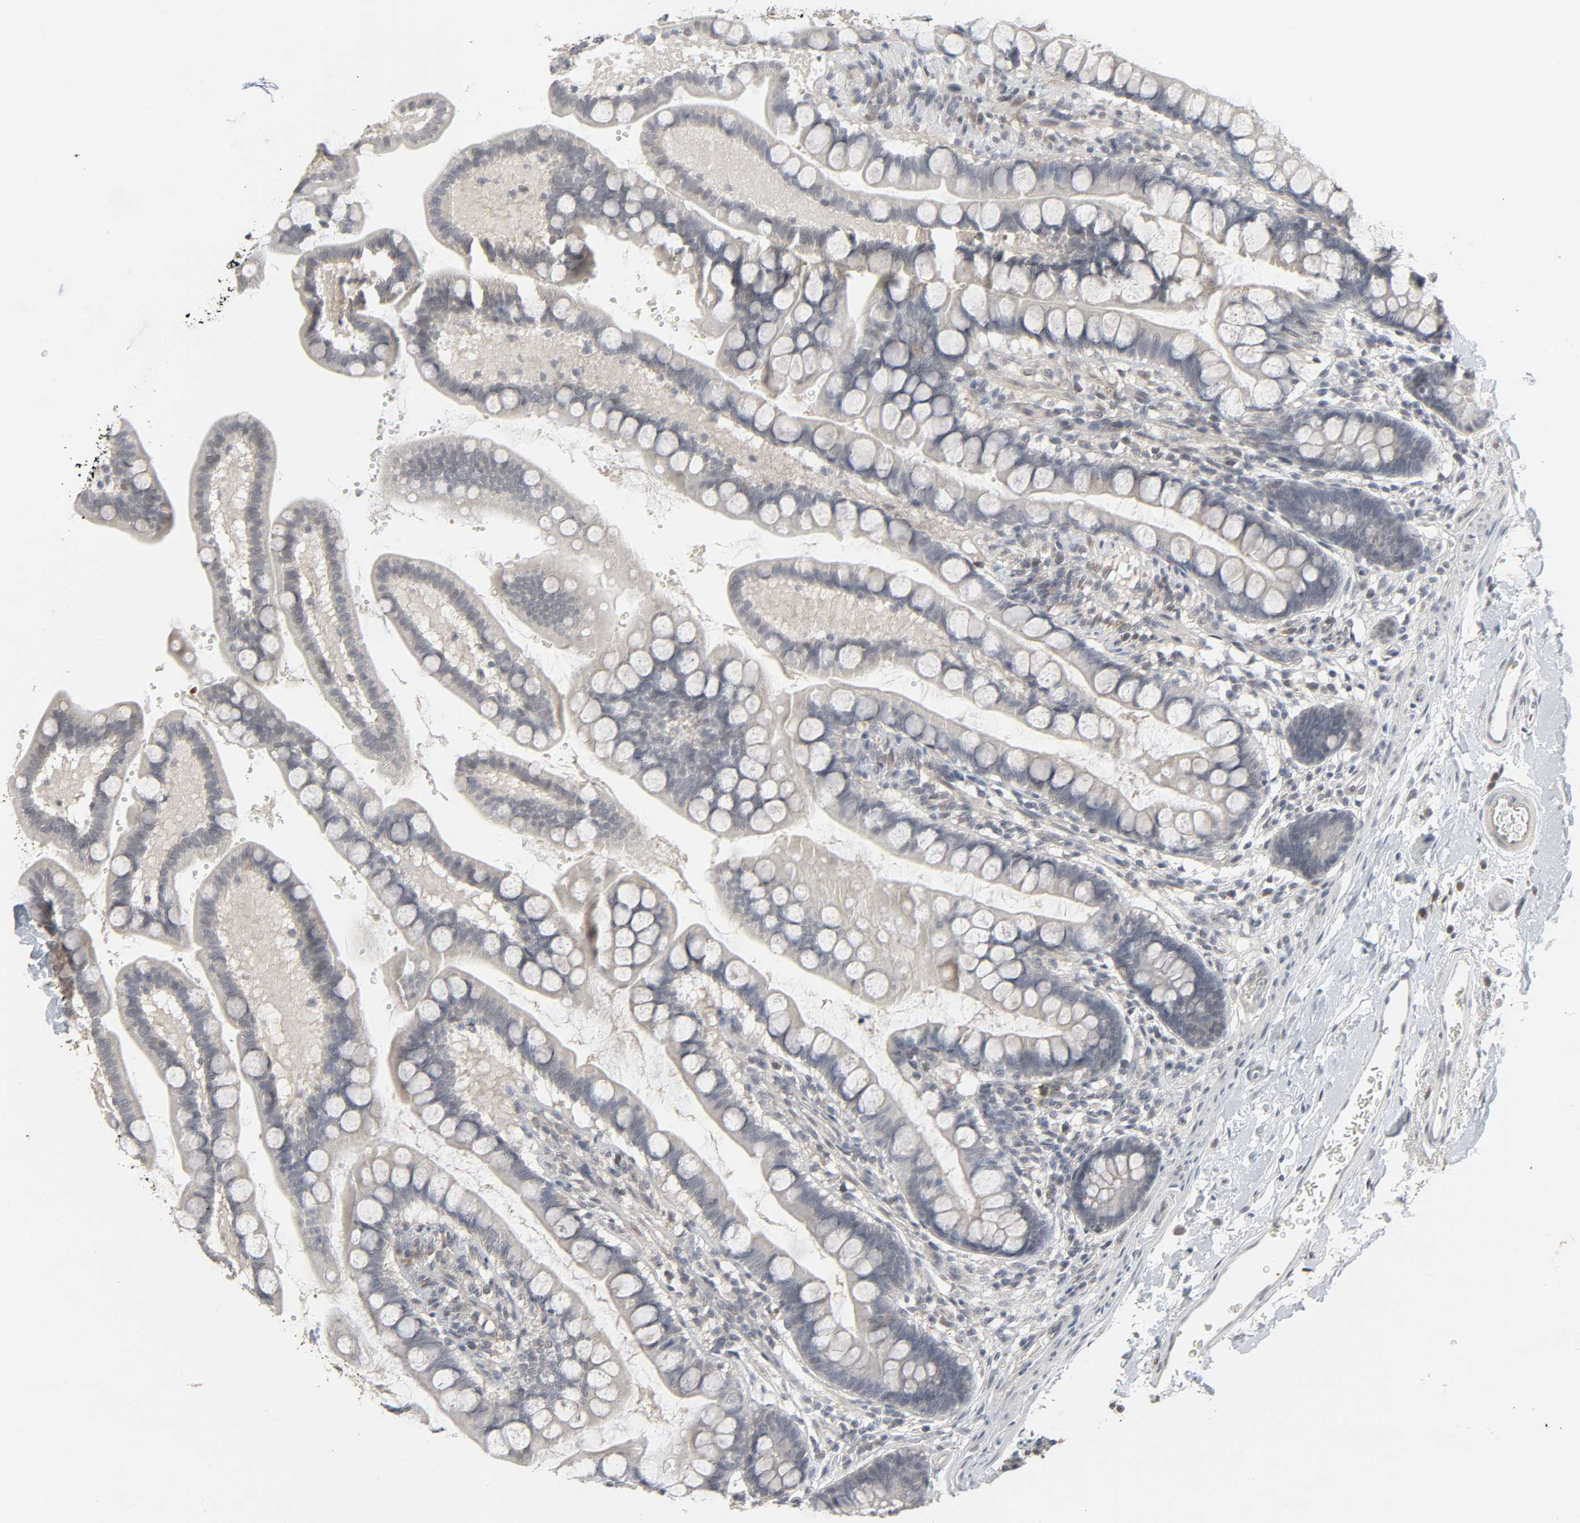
{"staining": {"intensity": "negative", "quantity": "none", "location": "none"}, "tissue": "small intestine", "cell_type": "Glandular cells", "image_type": "normal", "snomed": [{"axis": "morphology", "description": "Normal tissue, NOS"}, {"axis": "topography", "description": "Small intestine"}], "caption": "This is an immunohistochemistry (IHC) image of benign small intestine. There is no expression in glandular cells.", "gene": "ZNF222", "patient": {"sex": "female", "age": 58}}